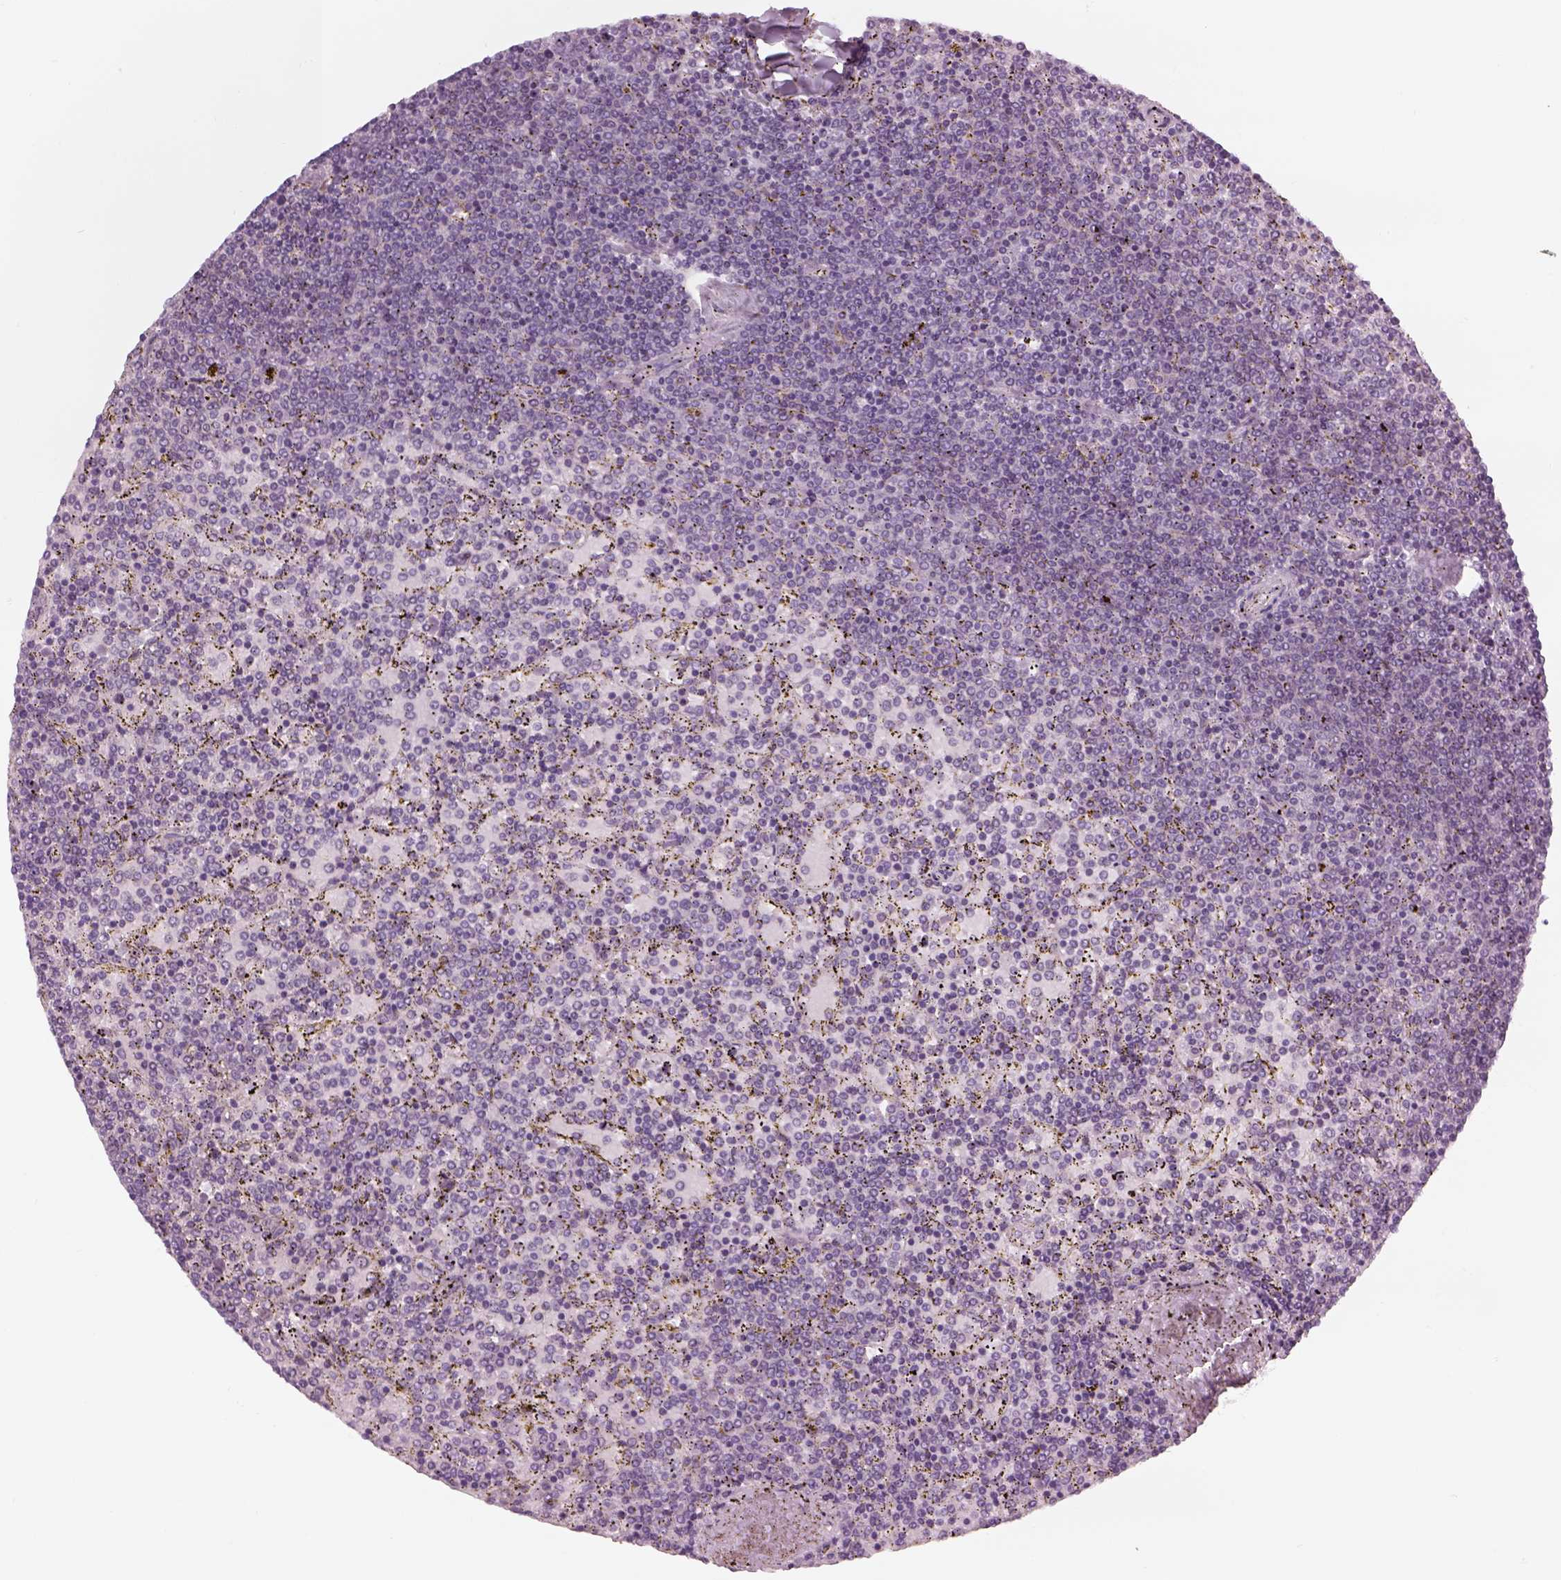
{"staining": {"intensity": "negative", "quantity": "none", "location": "none"}, "tissue": "lymphoma", "cell_type": "Tumor cells", "image_type": "cancer", "snomed": [{"axis": "morphology", "description": "Malignant lymphoma, non-Hodgkin's type, Low grade"}, {"axis": "topography", "description": "Spleen"}], "caption": "High magnification brightfield microscopy of lymphoma stained with DAB (3,3'-diaminobenzidine) (brown) and counterstained with hematoxylin (blue): tumor cells show no significant positivity. Brightfield microscopy of immunohistochemistry (IHC) stained with DAB (3,3'-diaminobenzidine) (brown) and hematoxylin (blue), captured at high magnification.", "gene": "LRRIQ3", "patient": {"sex": "female", "age": 77}}